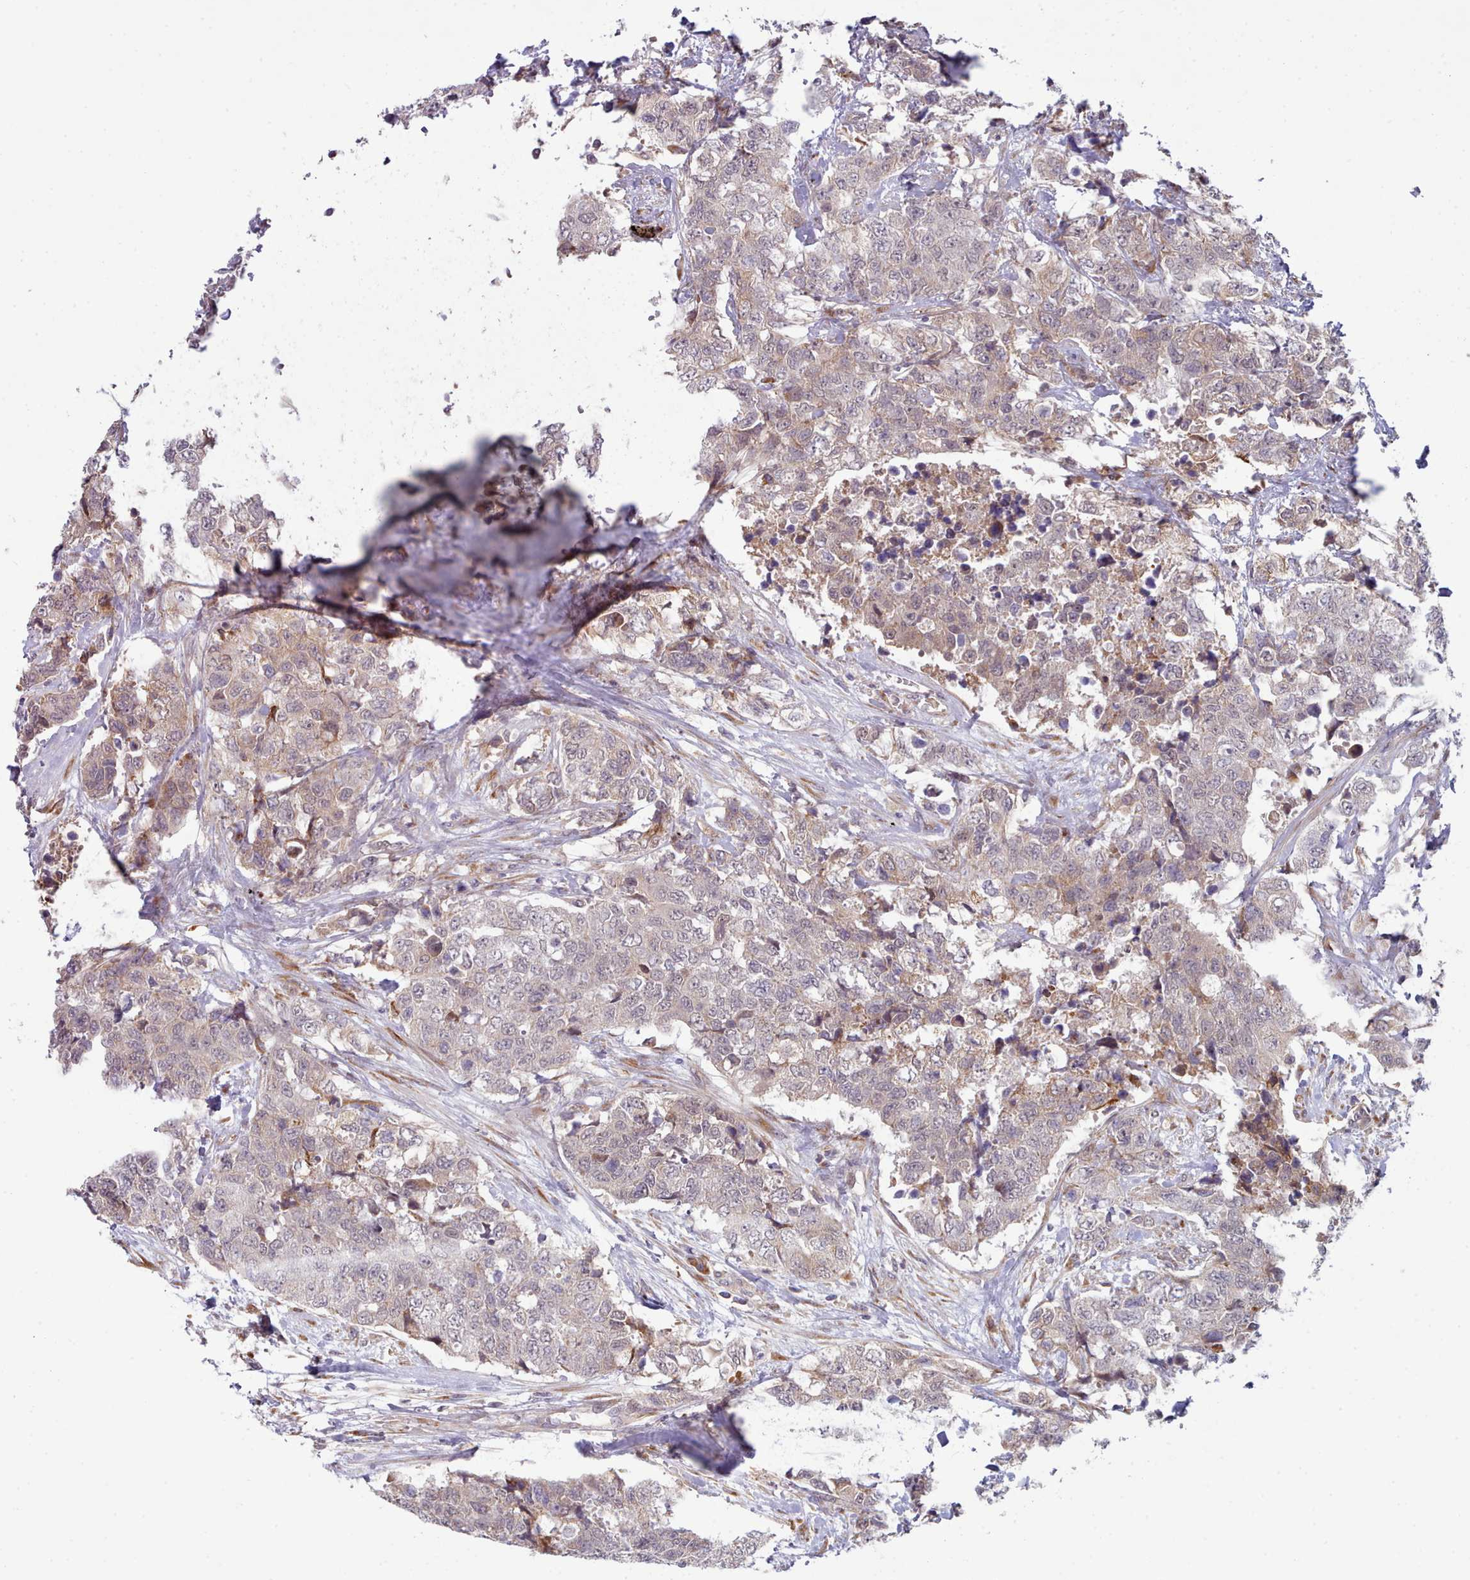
{"staining": {"intensity": "weak", "quantity": "<25%", "location": "cytoplasmic/membranous"}, "tissue": "urothelial cancer", "cell_type": "Tumor cells", "image_type": "cancer", "snomed": [{"axis": "morphology", "description": "Urothelial carcinoma, High grade"}, {"axis": "topography", "description": "Urinary bladder"}], "caption": "Micrograph shows no protein staining in tumor cells of urothelial cancer tissue.", "gene": "TRIM26", "patient": {"sex": "female", "age": 78}}